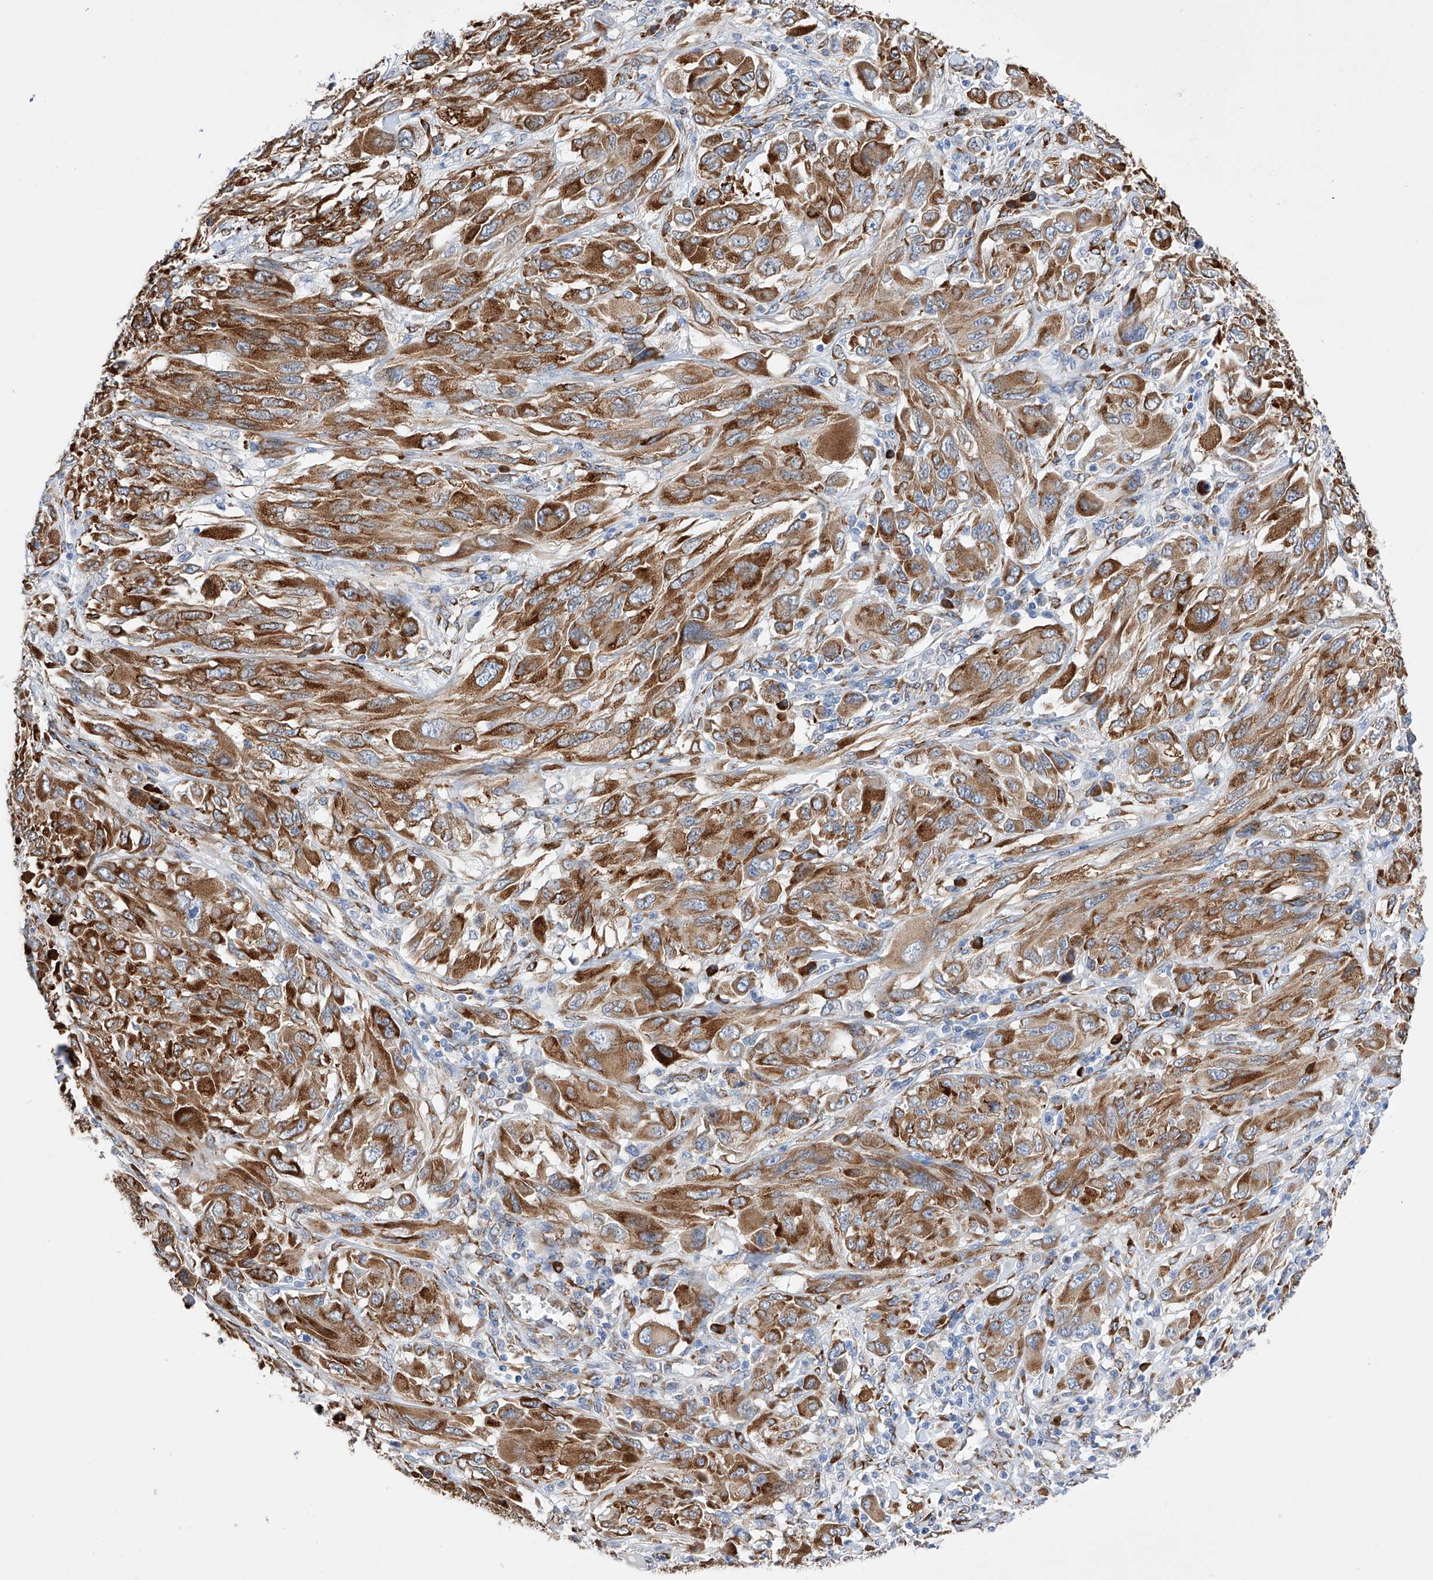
{"staining": {"intensity": "moderate", "quantity": ">75%", "location": "cytoplasmic/membranous"}, "tissue": "melanoma", "cell_type": "Tumor cells", "image_type": "cancer", "snomed": [{"axis": "morphology", "description": "Malignant melanoma, NOS"}, {"axis": "topography", "description": "Skin"}], "caption": "Protein staining exhibits moderate cytoplasmic/membranous staining in about >75% of tumor cells in malignant melanoma. The protein of interest is stained brown, and the nuclei are stained in blue (DAB (3,3'-diaminobenzidine) IHC with brightfield microscopy, high magnification).", "gene": "PDIA5", "patient": {"sex": "female", "age": 91}}